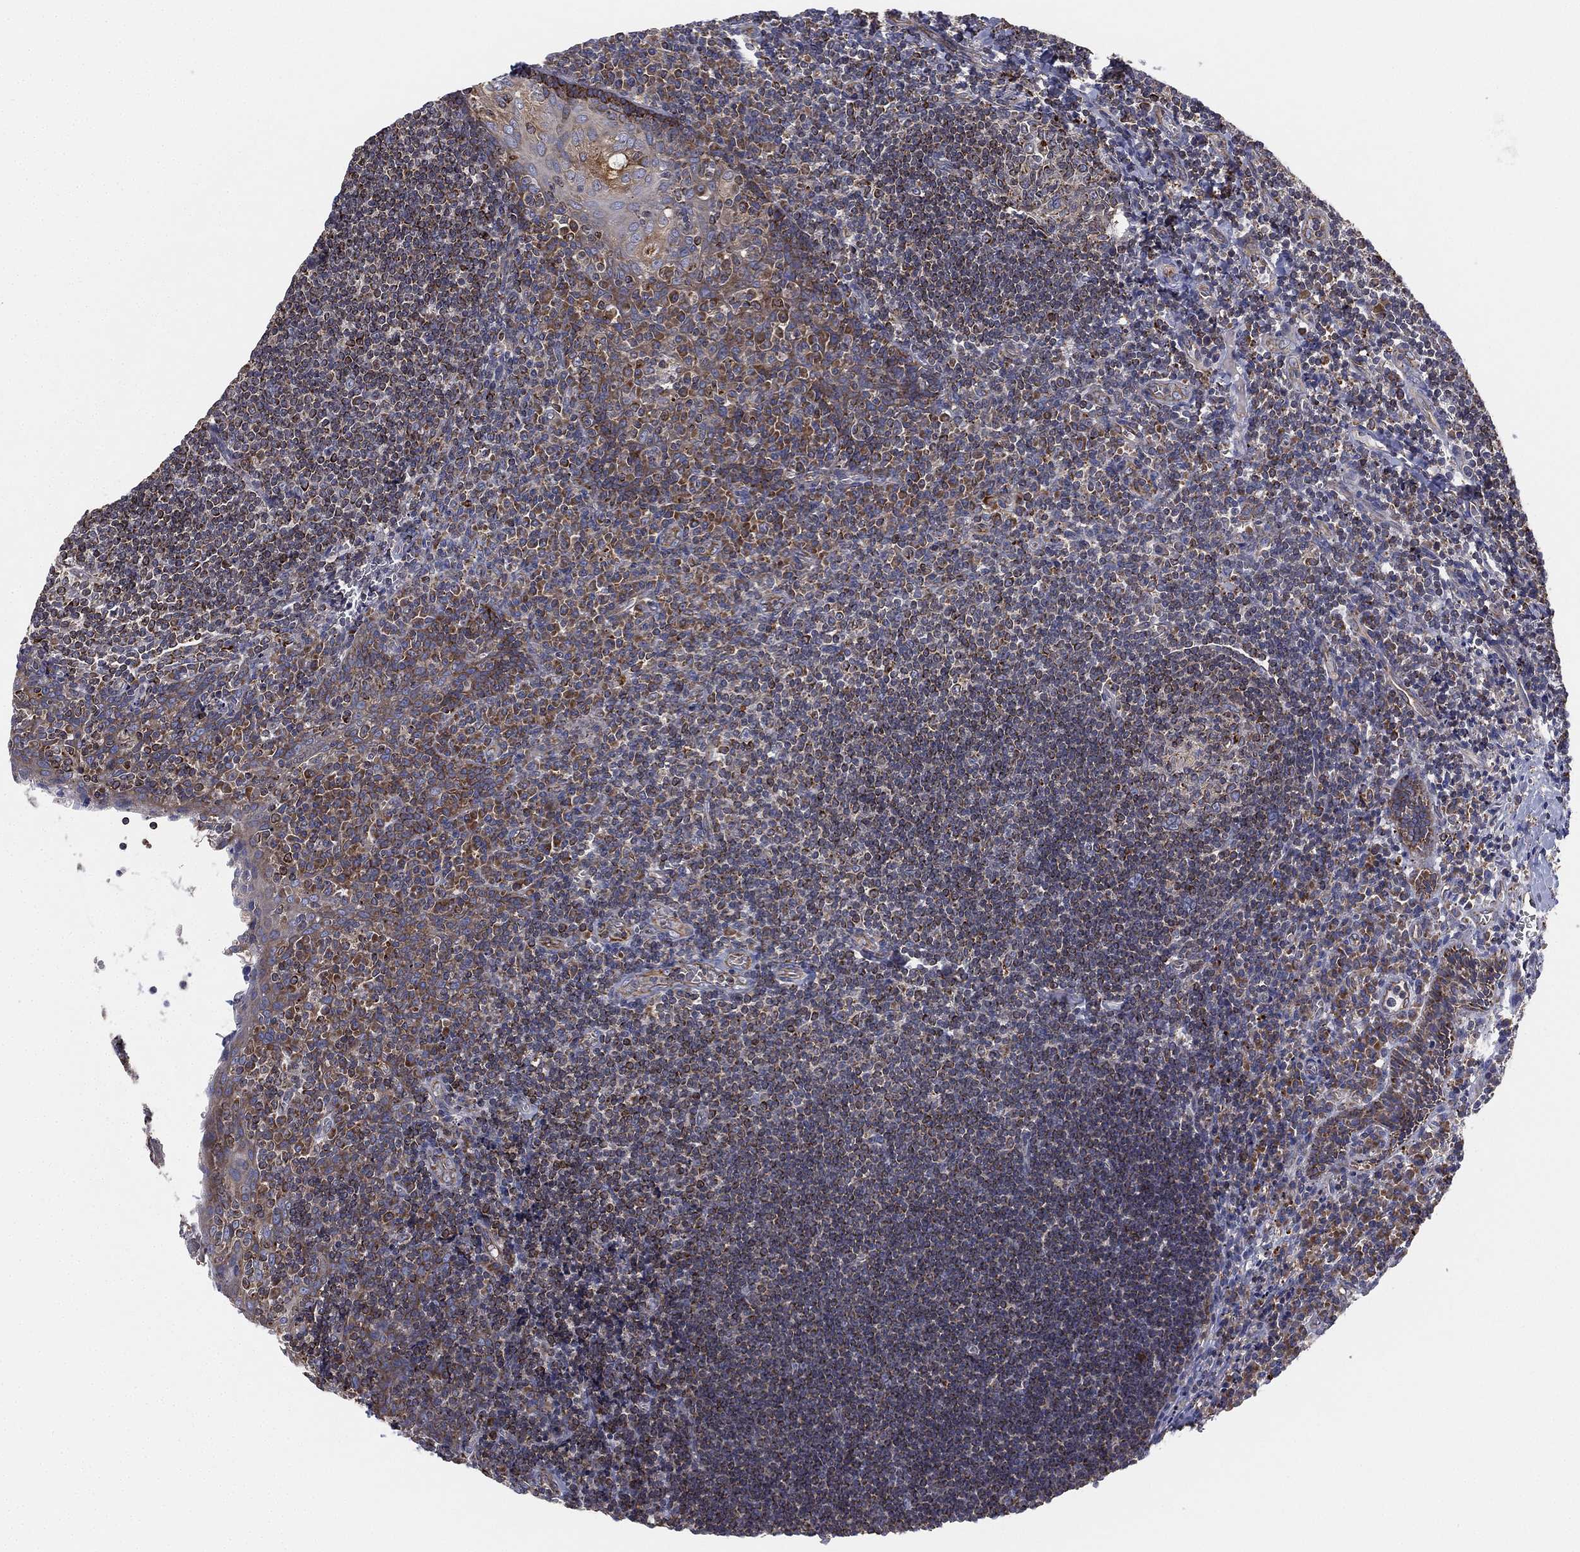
{"staining": {"intensity": "moderate", "quantity": "25%-75%", "location": "cytoplasmic/membranous"}, "tissue": "tonsil", "cell_type": "Germinal center cells", "image_type": "normal", "snomed": [{"axis": "morphology", "description": "Normal tissue, NOS"}, {"axis": "morphology", "description": "Inflammation, NOS"}, {"axis": "topography", "description": "Tonsil"}], "caption": "Protein expression analysis of unremarkable human tonsil reveals moderate cytoplasmic/membranous staining in approximately 25%-75% of germinal center cells.", "gene": "CYB5B", "patient": {"sex": "female", "age": 31}}